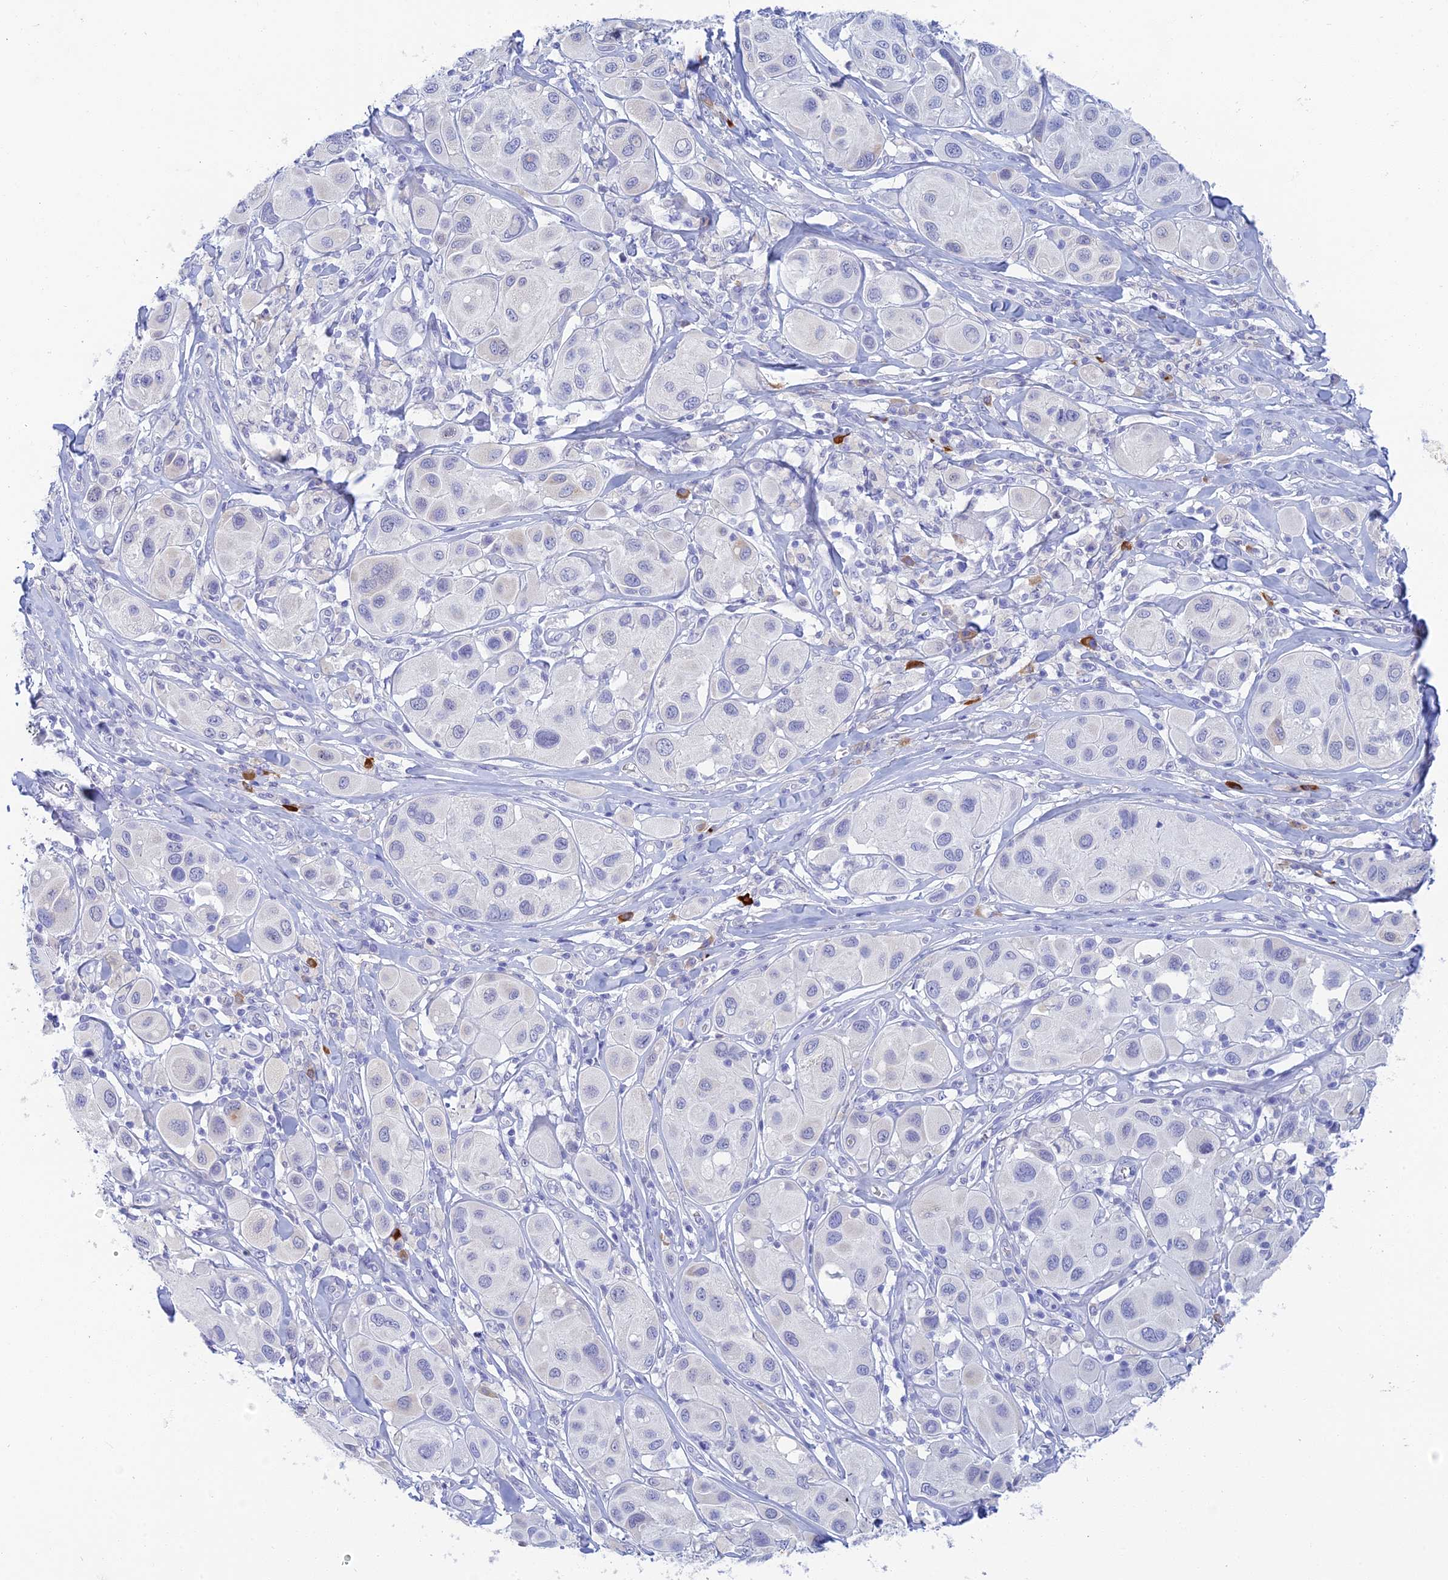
{"staining": {"intensity": "negative", "quantity": "none", "location": "none"}, "tissue": "melanoma", "cell_type": "Tumor cells", "image_type": "cancer", "snomed": [{"axis": "morphology", "description": "Malignant melanoma, Metastatic site"}, {"axis": "topography", "description": "Skin"}], "caption": "This photomicrograph is of melanoma stained with immunohistochemistry to label a protein in brown with the nuclei are counter-stained blue. There is no staining in tumor cells. The staining is performed using DAB (3,3'-diaminobenzidine) brown chromogen with nuclei counter-stained in using hematoxylin.", "gene": "CEP152", "patient": {"sex": "male", "age": 41}}